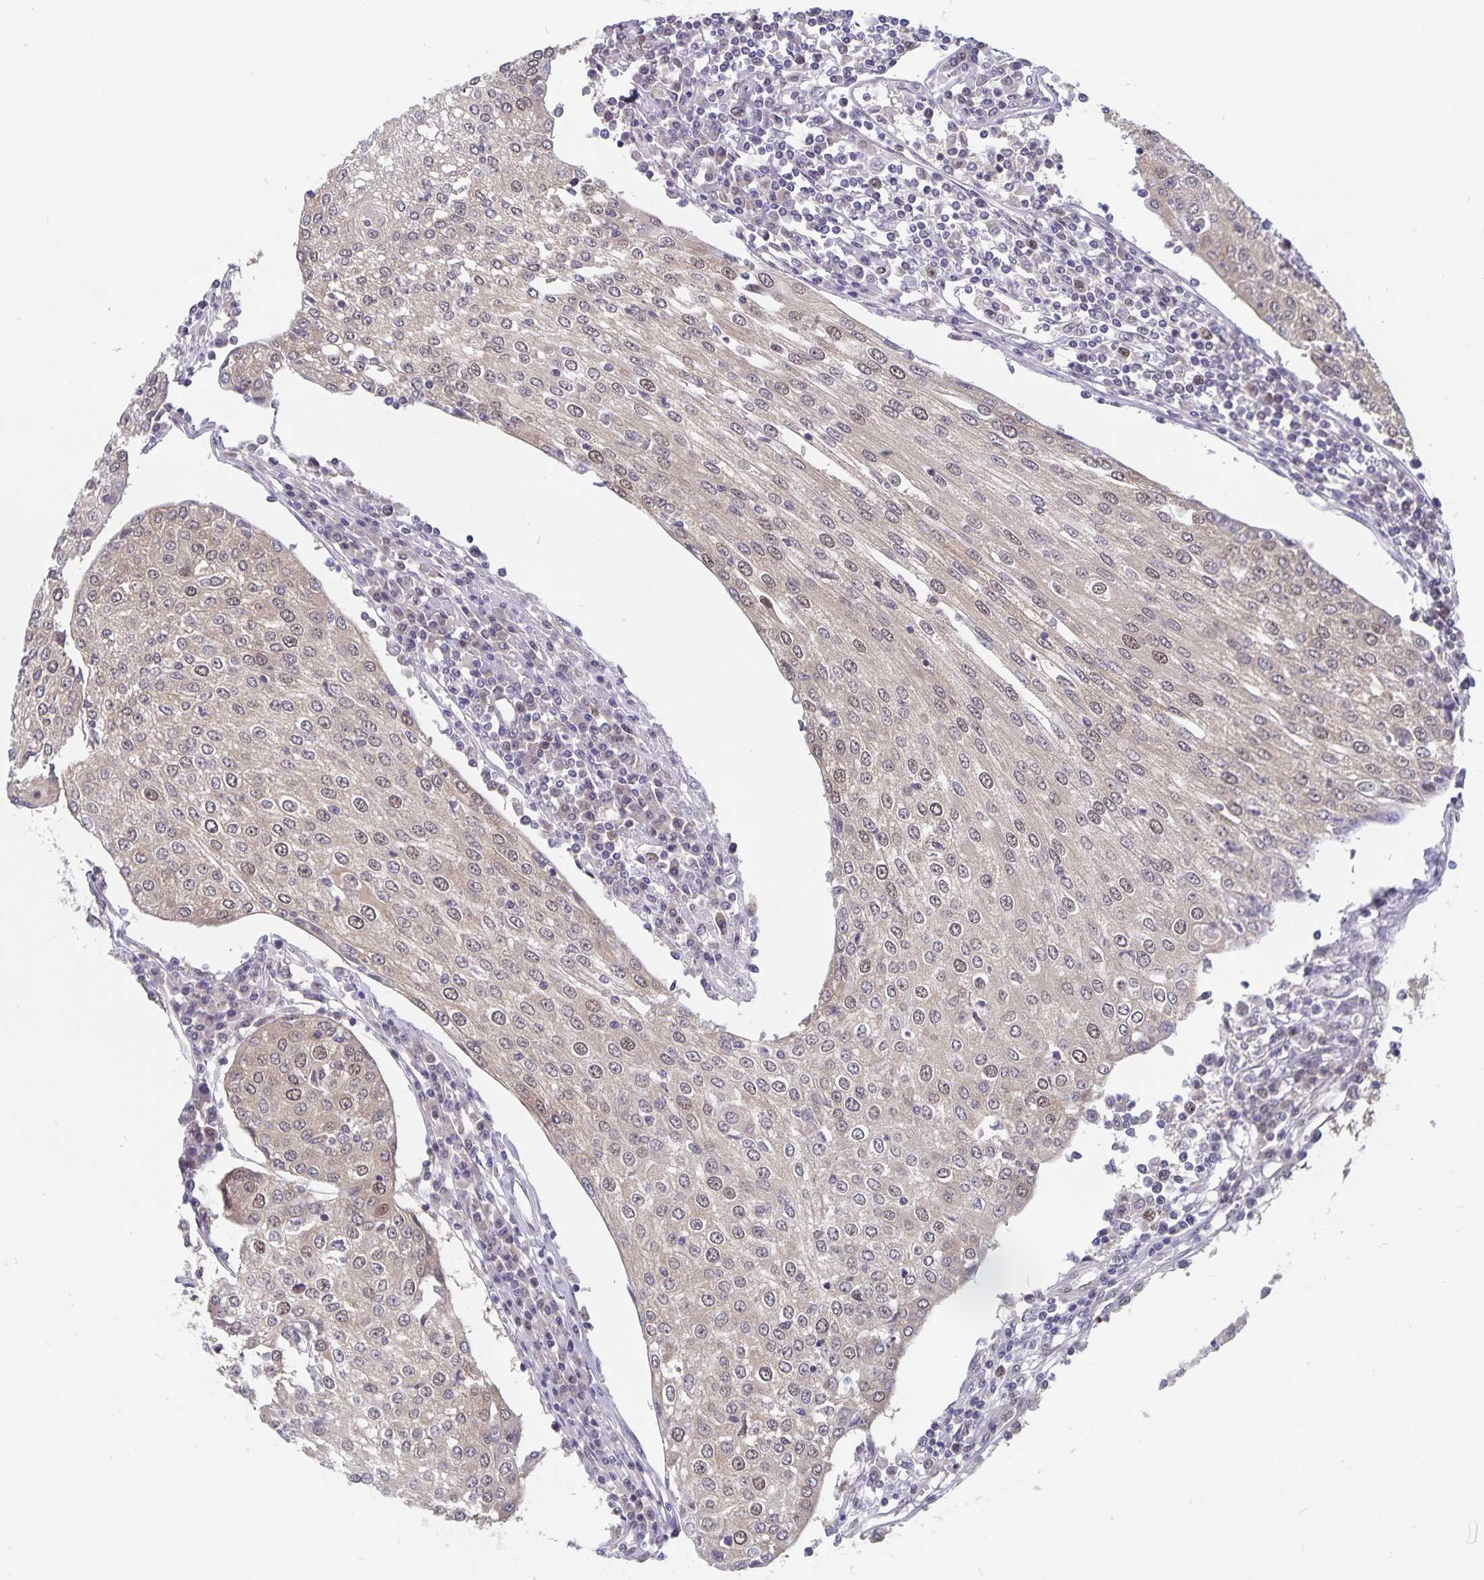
{"staining": {"intensity": "weak", "quantity": ">75%", "location": "cytoplasmic/membranous,nuclear"}, "tissue": "urothelial cancer", "cell_type": "Tumor cells", "image_type": "cancer", "snomed": [{"axis": "morphology", "description": "Urothelial carcinoma, High grade"}, {"axis": "topography", "description": "Urinary bladder"}], "caption": "Immunohistochemistry staining of urothelial cancer, which reveals low levels of weak cytoplasmic/membranous and nuclear staining in approximately >75% of tumor cells indicating weak cytoplasmic/membranous and nuclear protein positivity. The staining was performed using DAB (3,3'-diaminobenzidine) (brown) for protein detection and nuclei were counterstained in hematoxylin (blue).", "gene": "BAG6", "patient": {"sex": "female", "age": 85}}